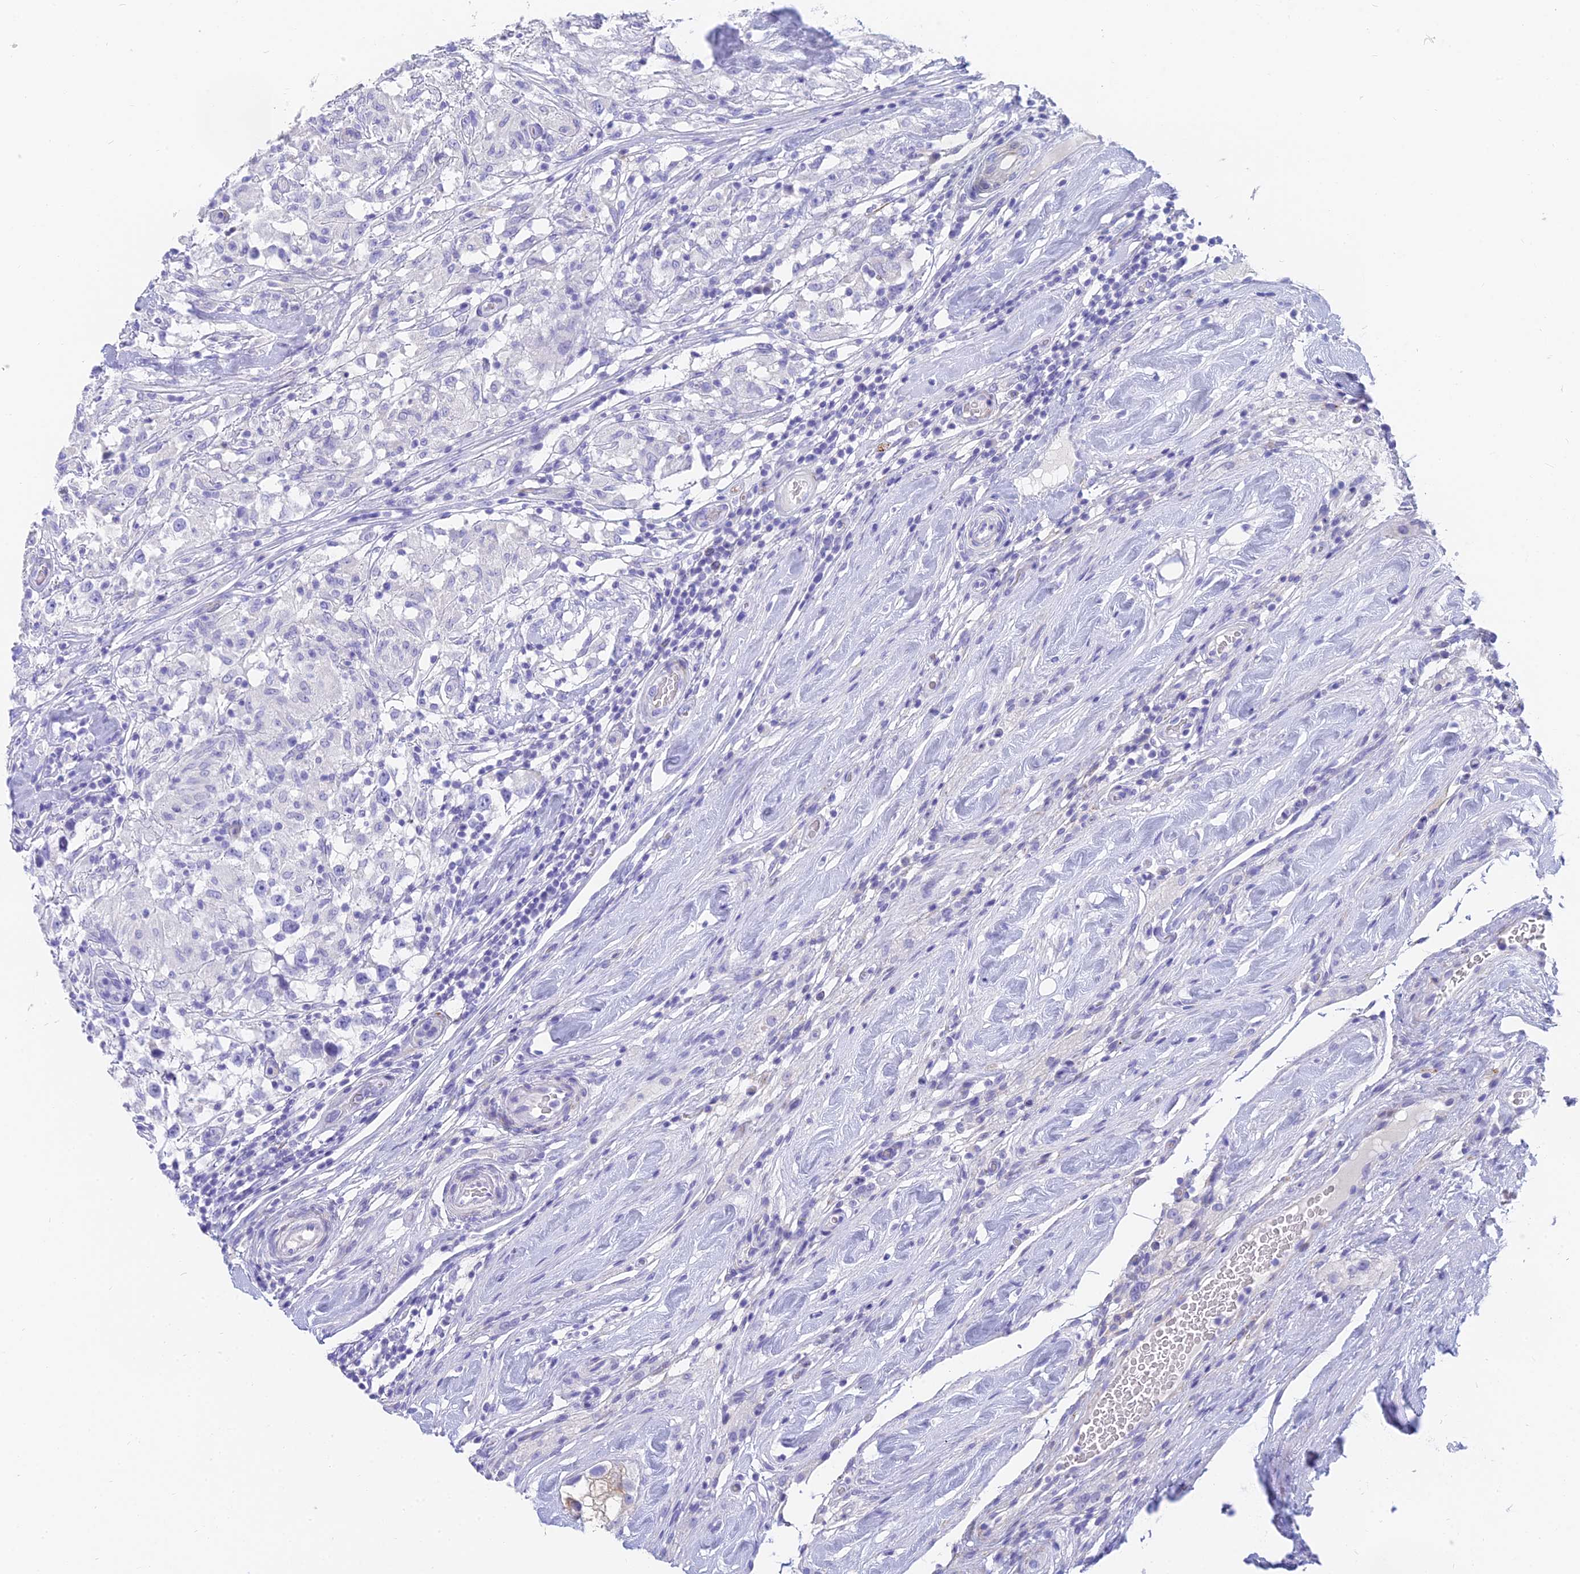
{"staining": {"intensity": "negative", "quantity": "none", "location": "none"}, "tissue": "testis cancer", "cell_type": "Tumor cells", "image_type": "cancer", "snomed": [{"axis": "morphology", "description": "Seminoma, NOS"}, {"axis": "topography", "description": "Testis"}], "caption": "The histopathology image demonstrates no staining of tumor cells in seminoma (testis). (DAB immunohistochemistry (IHC) visualized using brightfield microscopy, high magnification).", "gene": "SLC36A2", "patient": {"sex": "male", "age": 46}}